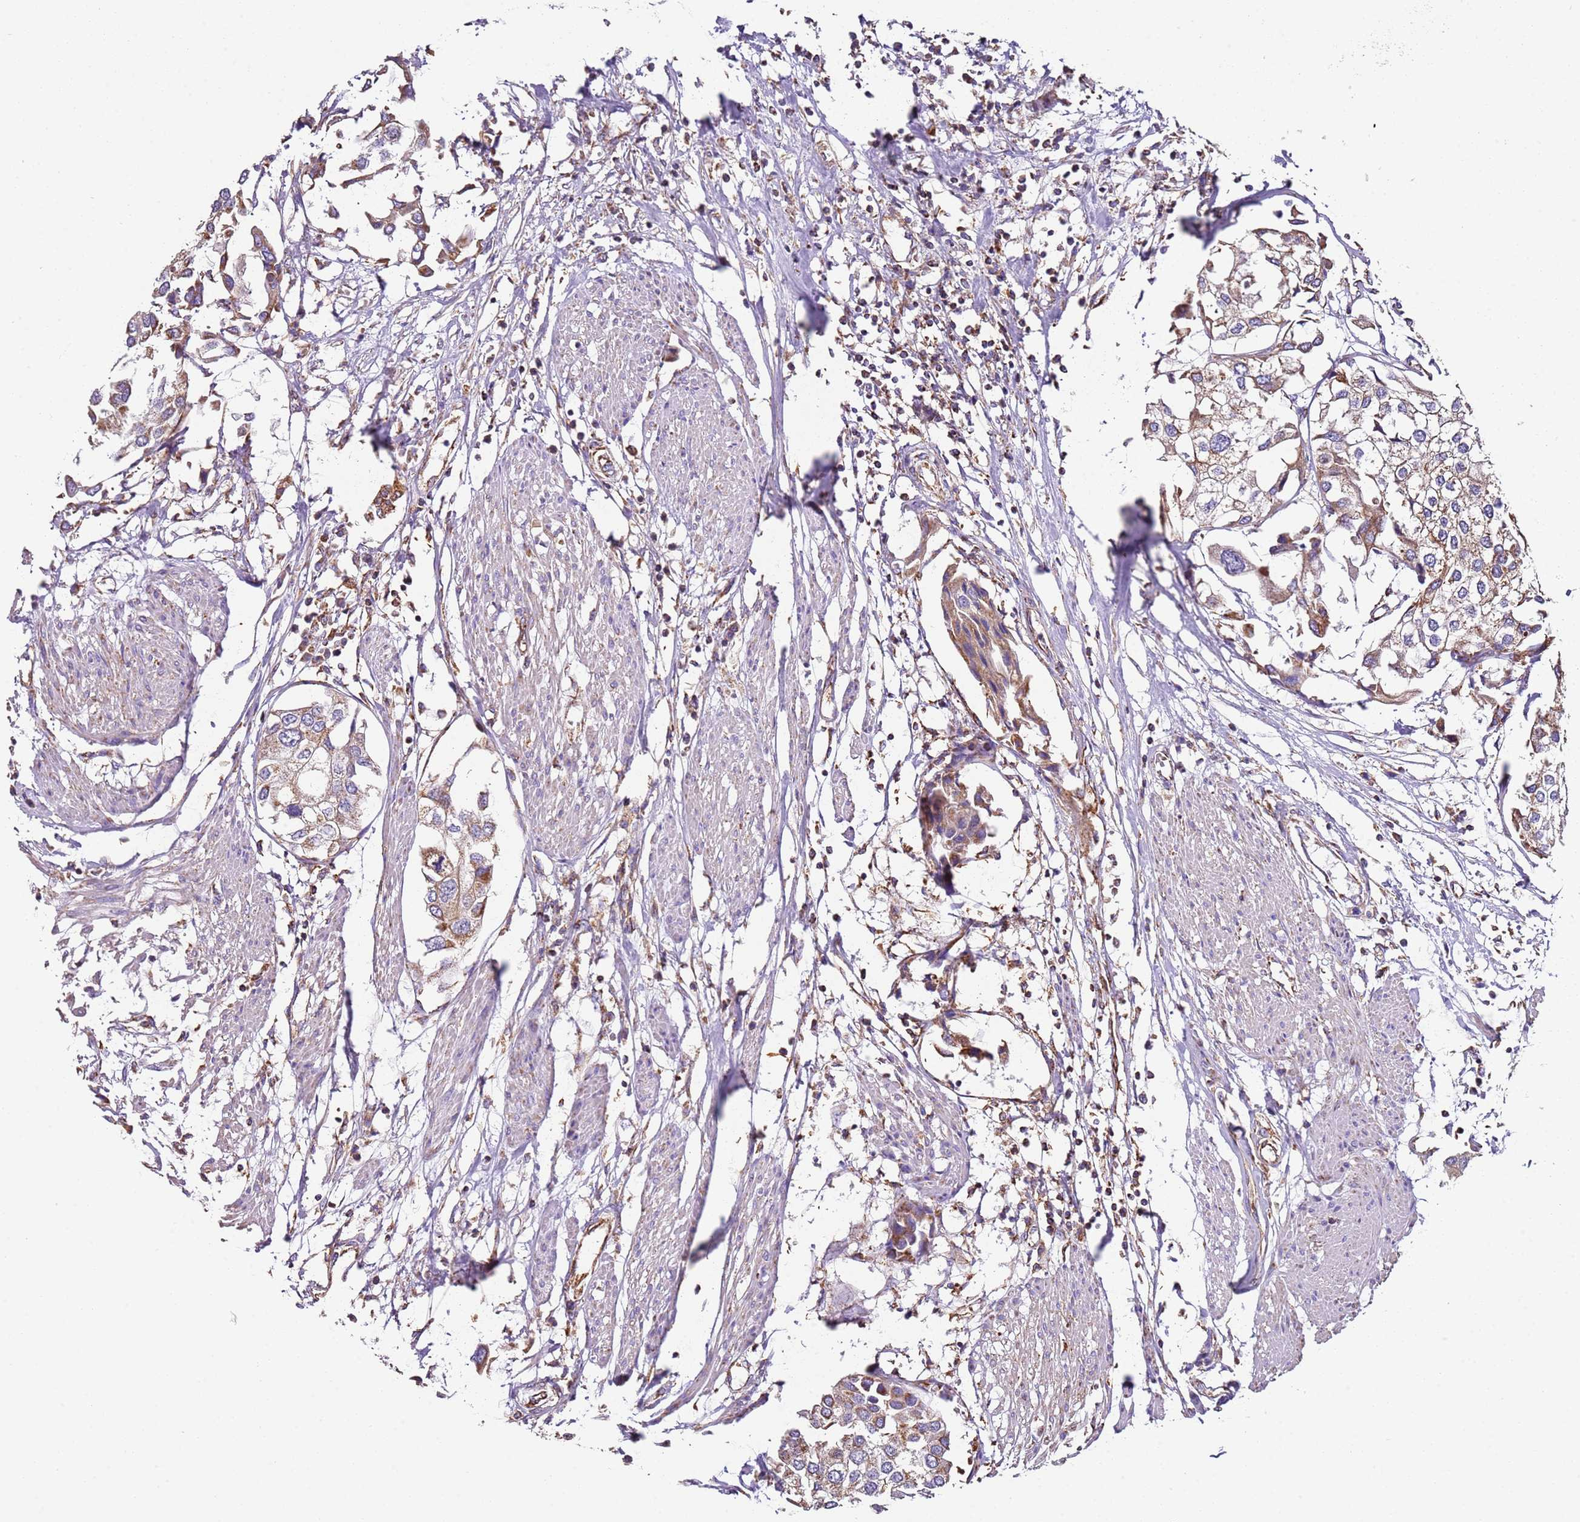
{"staining": {"intensity": "weak", "quantity": ">75%", "location": "cytoplasmic/membranous"}, "tissue": "urothelial cancer", "cell_type": "Tumor cells", "image_type": "cancer", "snomed": [{"axis": "morphology", "description": "Urothelial carcinoma, High grade"}, {"axis": "topography", "description": "Urinary bladder"}], "caption": "Weak cytoplasmic/membranous staining is appreciated in approximately >75% of tumor cells in urothelial cancer.", "gene": "RMND5A", "patient": {"sex": "male", "age": 64}}